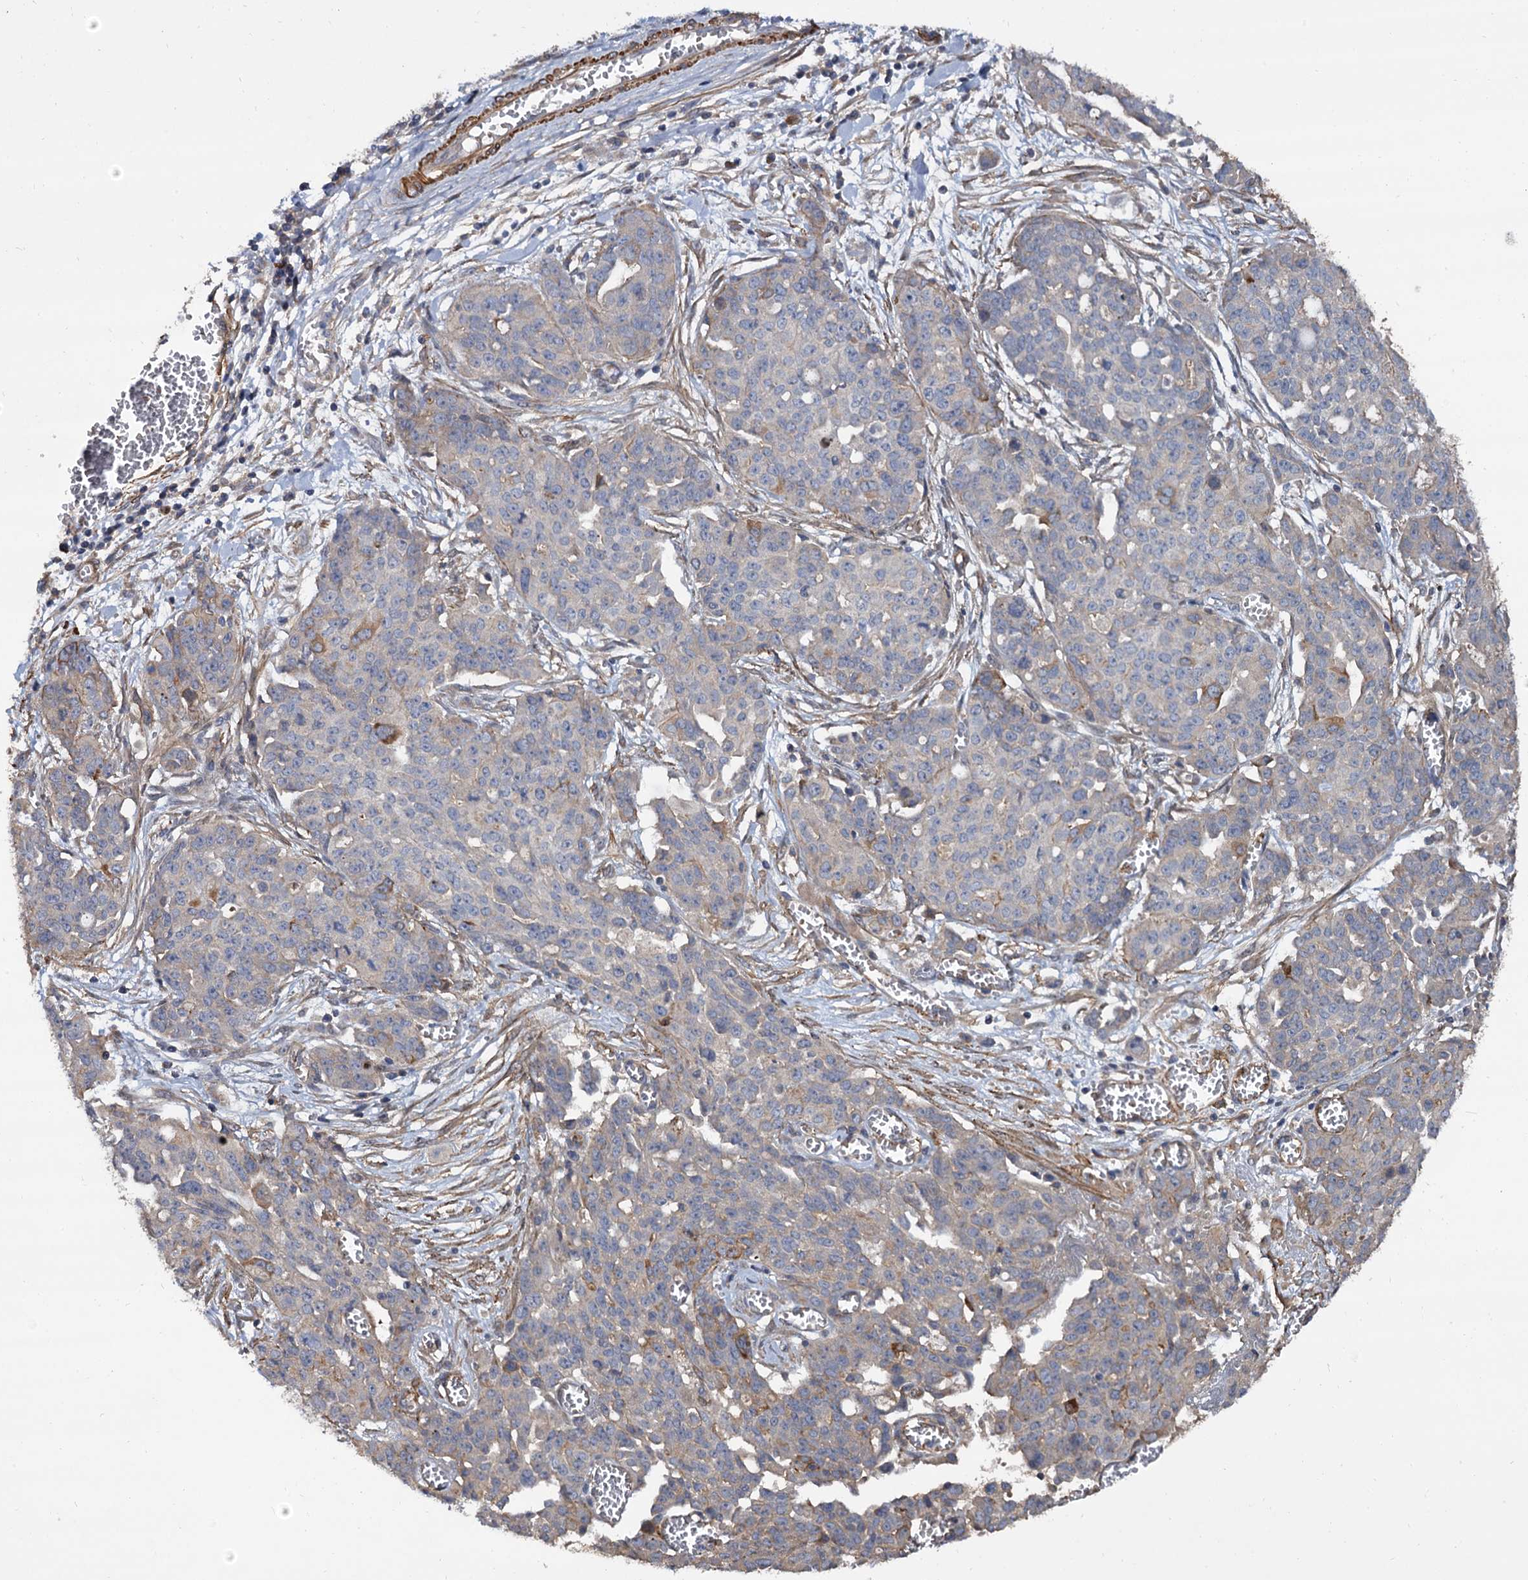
{"staining": {"intensity": "moderate", "quantity": "<25%", "location": "cytoplasmic/membranous"}, "tissue": "ovarian cancer", "cell_type": "Tumor cells", "image_type": "cancer", "snomed": [{"axis": "morphology", "description": "Cystadenocarcinoma, serous, NOS"}, {"axis": "topography", "description": "Soft tissue"}, {"axis": "topography", "description": "Ovary"}], "caption": "IHC photomicrograph of serous cystadenocarcinoma (ovarian) stained for a protein (brown), which exhibits low levels of moderate cytoplasmic/membranous staining in approximately <25% of tumor cells.", "gene": "ISM2", "patient": {"sex": "female", "age": 57}}